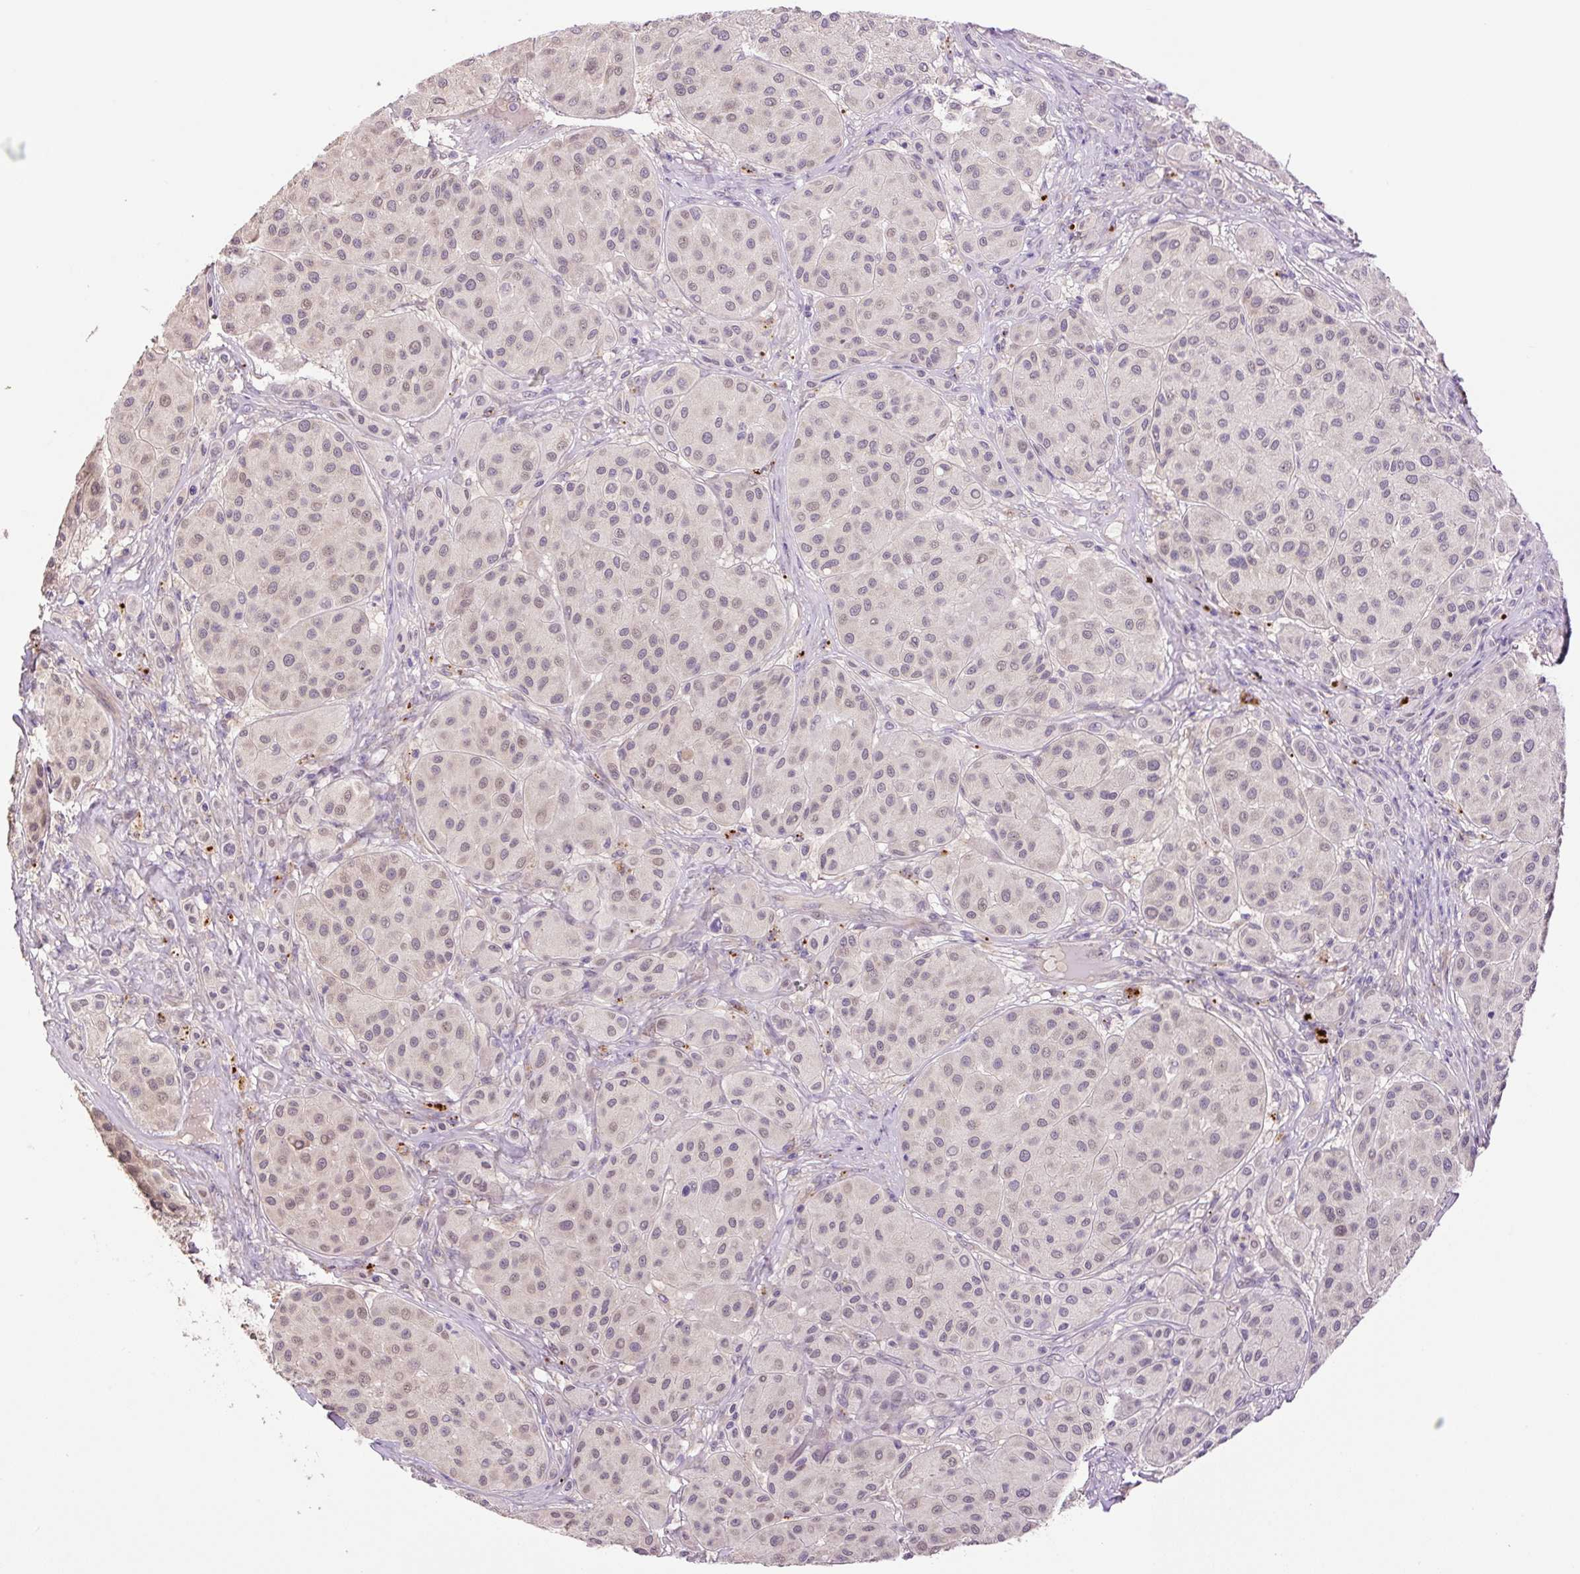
{"staining": {"intensity": "weak", "quantity": "<25%", "location": "cytoplasmic/membranous"}, "tissue": "melanoma", "cell_type": "Tumor cells", "image_type": "cancer", "snomed": [{"axis": "morphology", "description": "Malignant melanoma, Metastatic site"}, {"axis": "topography", "description": "Smooth muscle"}], "caption": "Immunohistochemistry photomicrograph of human melanoma stained for a protein (brown), which demonstrates no positivity in tumor cells.", "gene": "HABP4", "patient": {"sex": "male", "age": 41}}